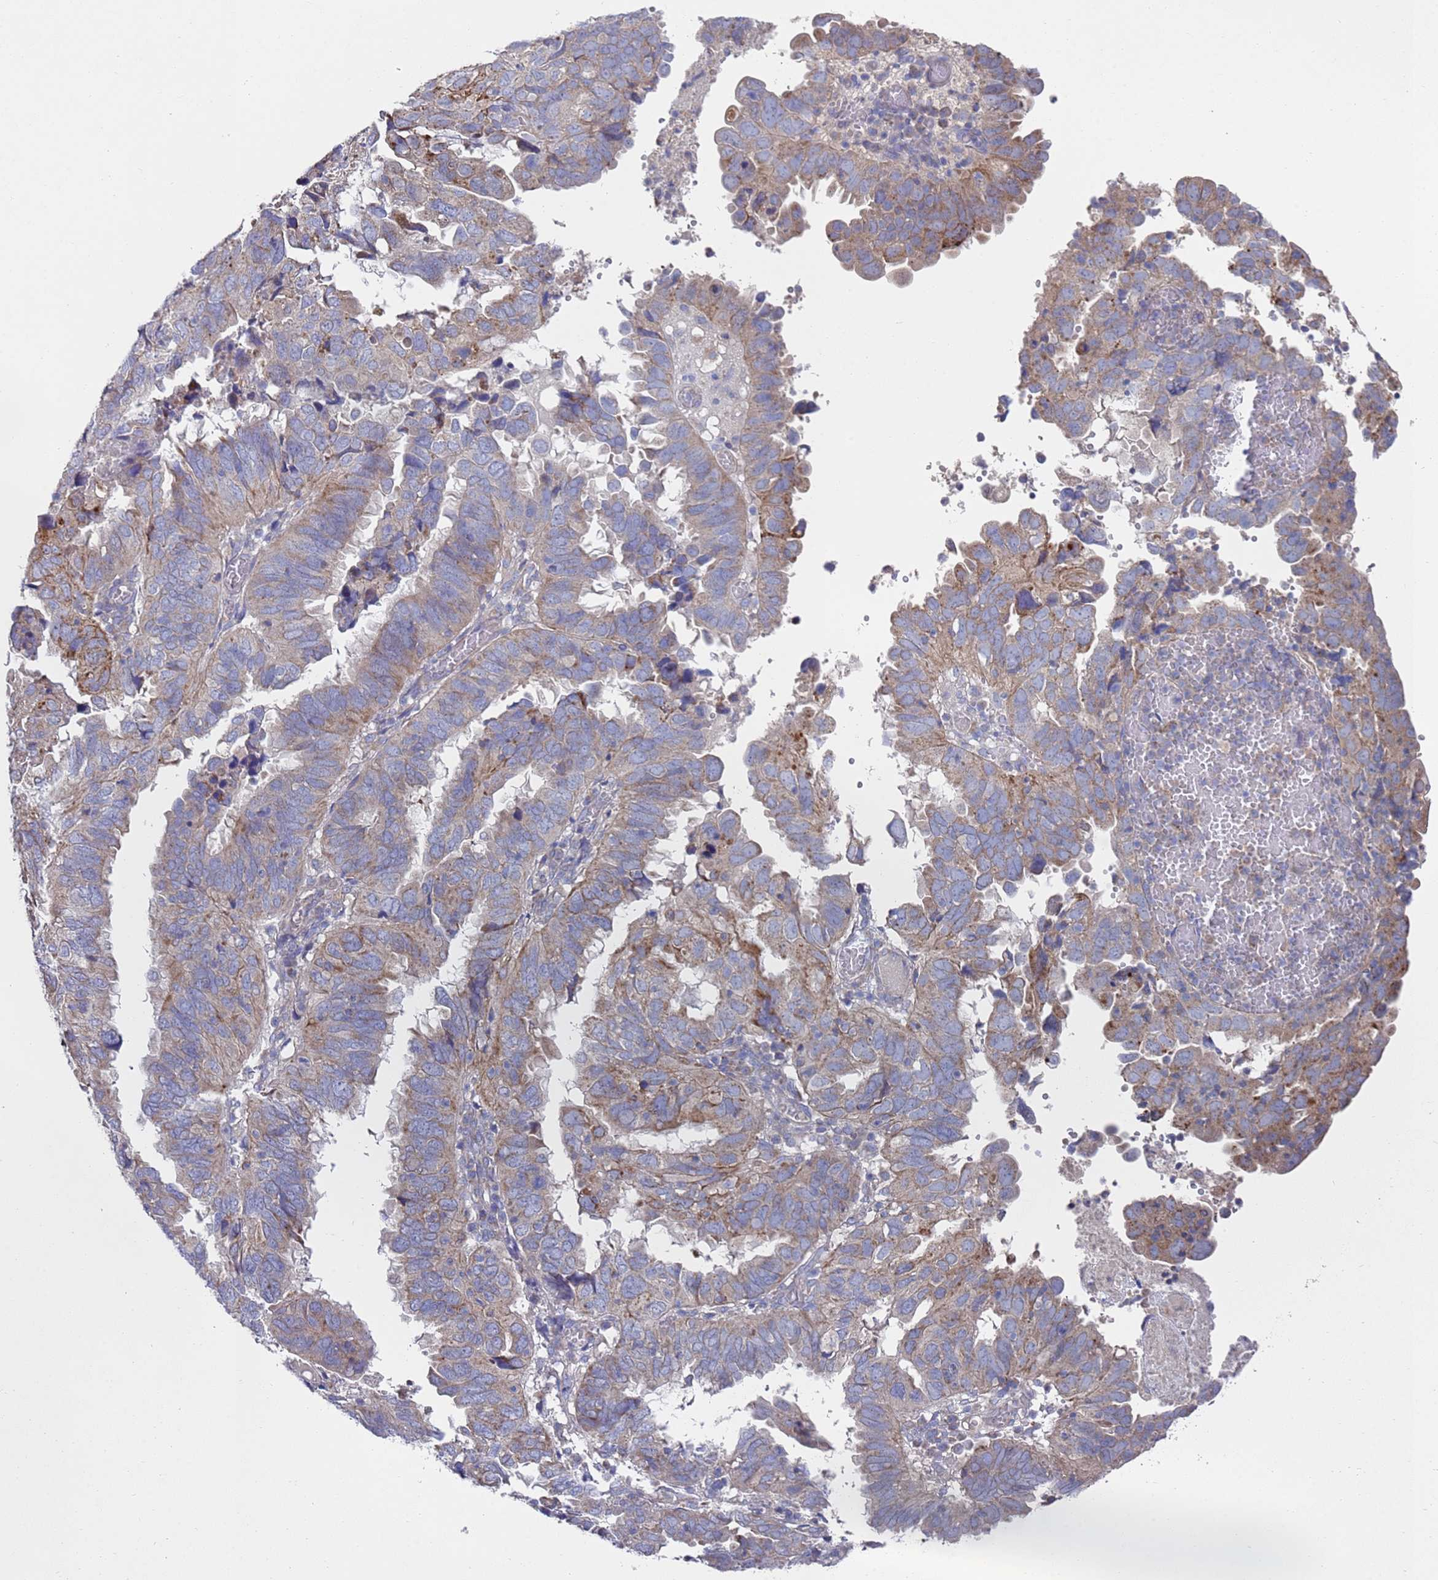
{"staining": {"intensity": "moderate", "quantity": "25%-75%", "location": "cytoplasmic/membranous"}, "tissue": "endometrial cancer", "cell_type": "Tumor cells", "image_type": "cancer", "snomed": [{"axis": "morphology", "description": "Adenocarcinoma, NOS"}, {"axis": "topography", "description": "Uterus"}], "caption": "Moderate cytoplasmic/membranous positivity is appreciated in about 25%-75% of tumor cells in endometrial cancer (adenocarcinoma).", "gene": "NPEPPS", "patient": {"sex": "female", "age": 77}}